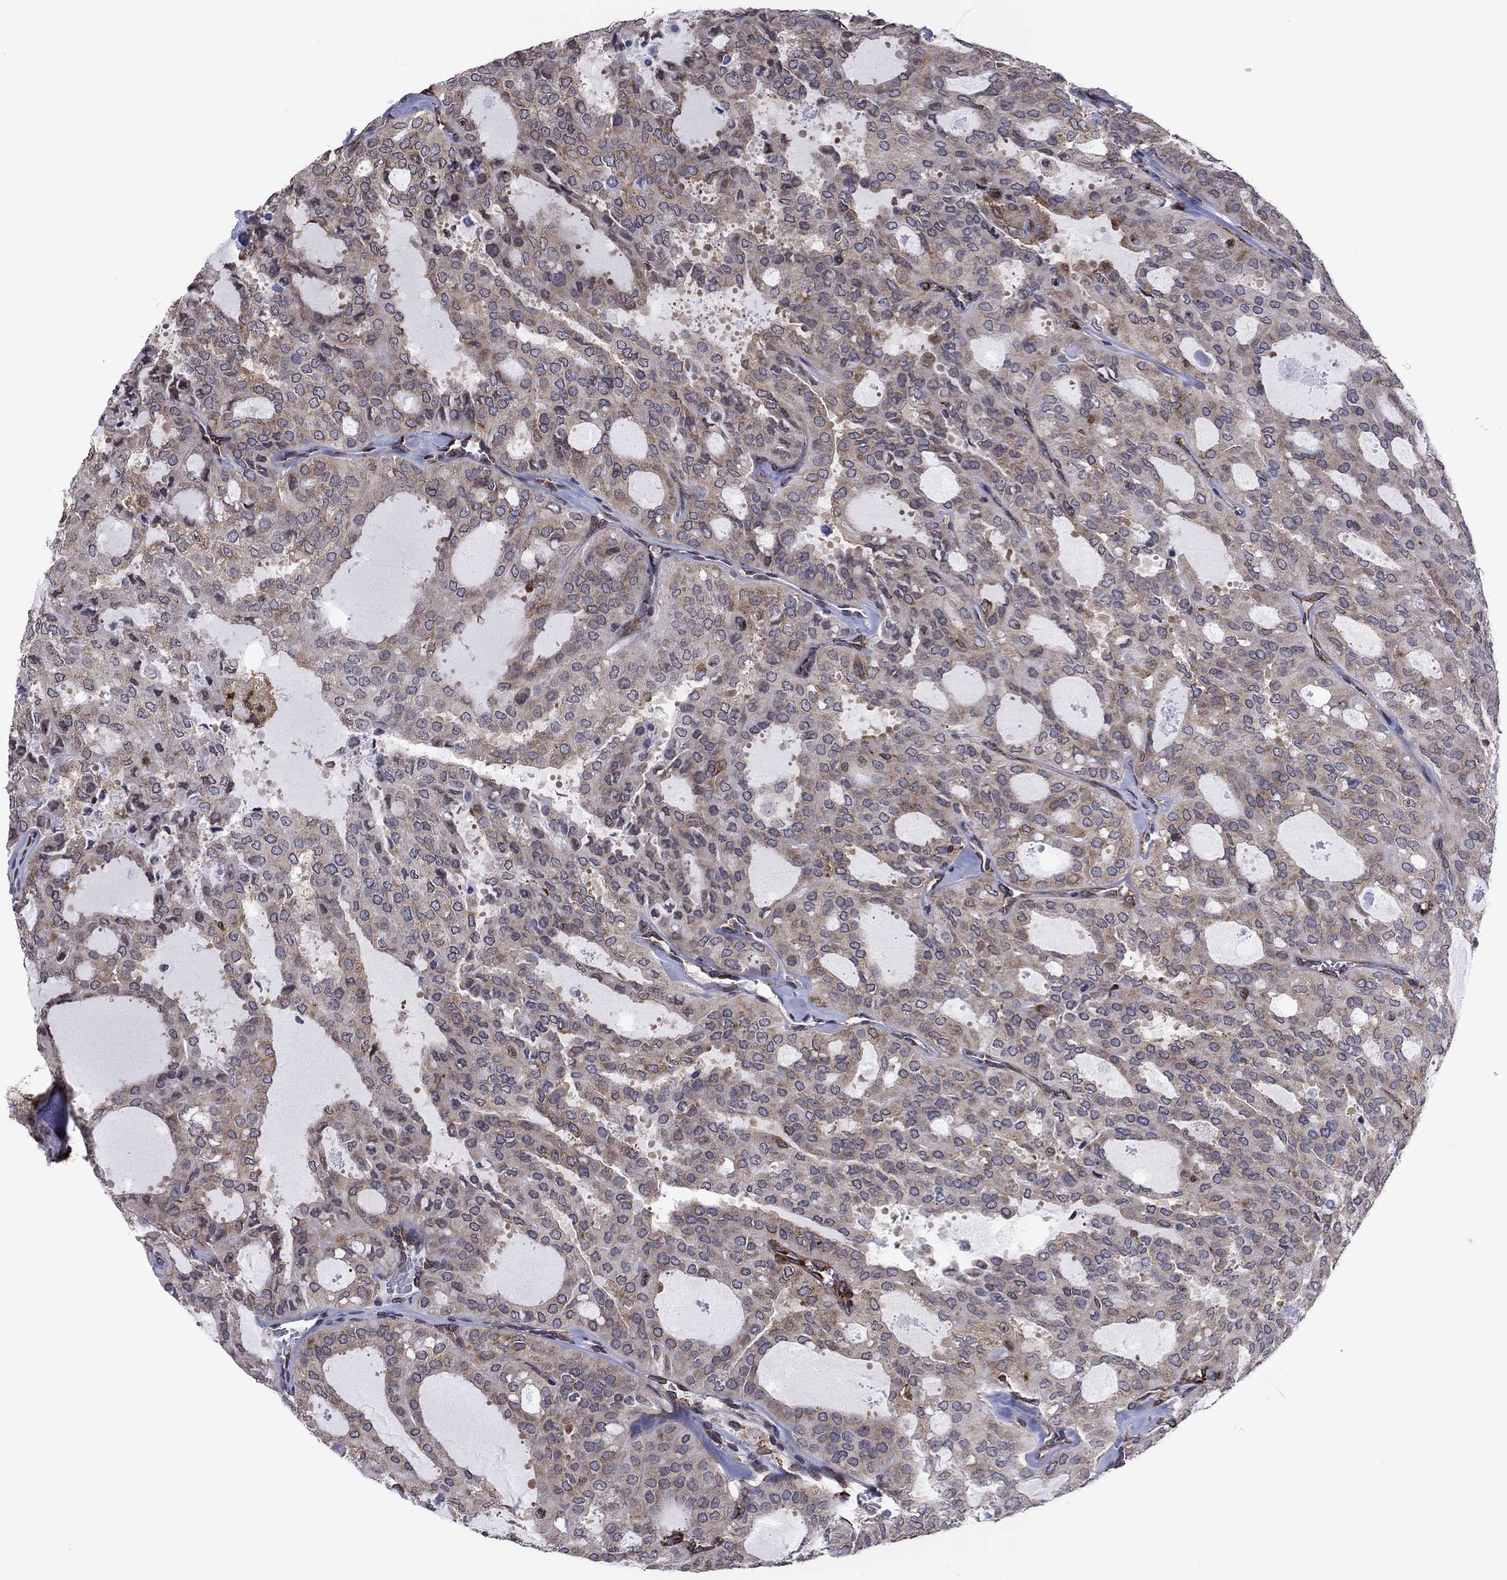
{"staining": {"intensity": "moderate", "quantity": ">75%", "location": "cytoplasmic/membranous"}, "tissue": "thyroid cancer", "cell_type": "Tumor cells", "image_type": "cancer", "snomed": [{"axis": "morphology", "description": "Follicular adenoma carcinoma, NOS"}, {"axis": "topography", "description": "Thyroid gland"}], "caption": "Tumor cells demonstrate medium levels of moderate cytoplasmic/membranous expression in approximately >75% of cells in thyroid cancer (follicular adenoma carcinoma).", "gene": "YBX1", "patient": {"sex": "male", "age": 75}}